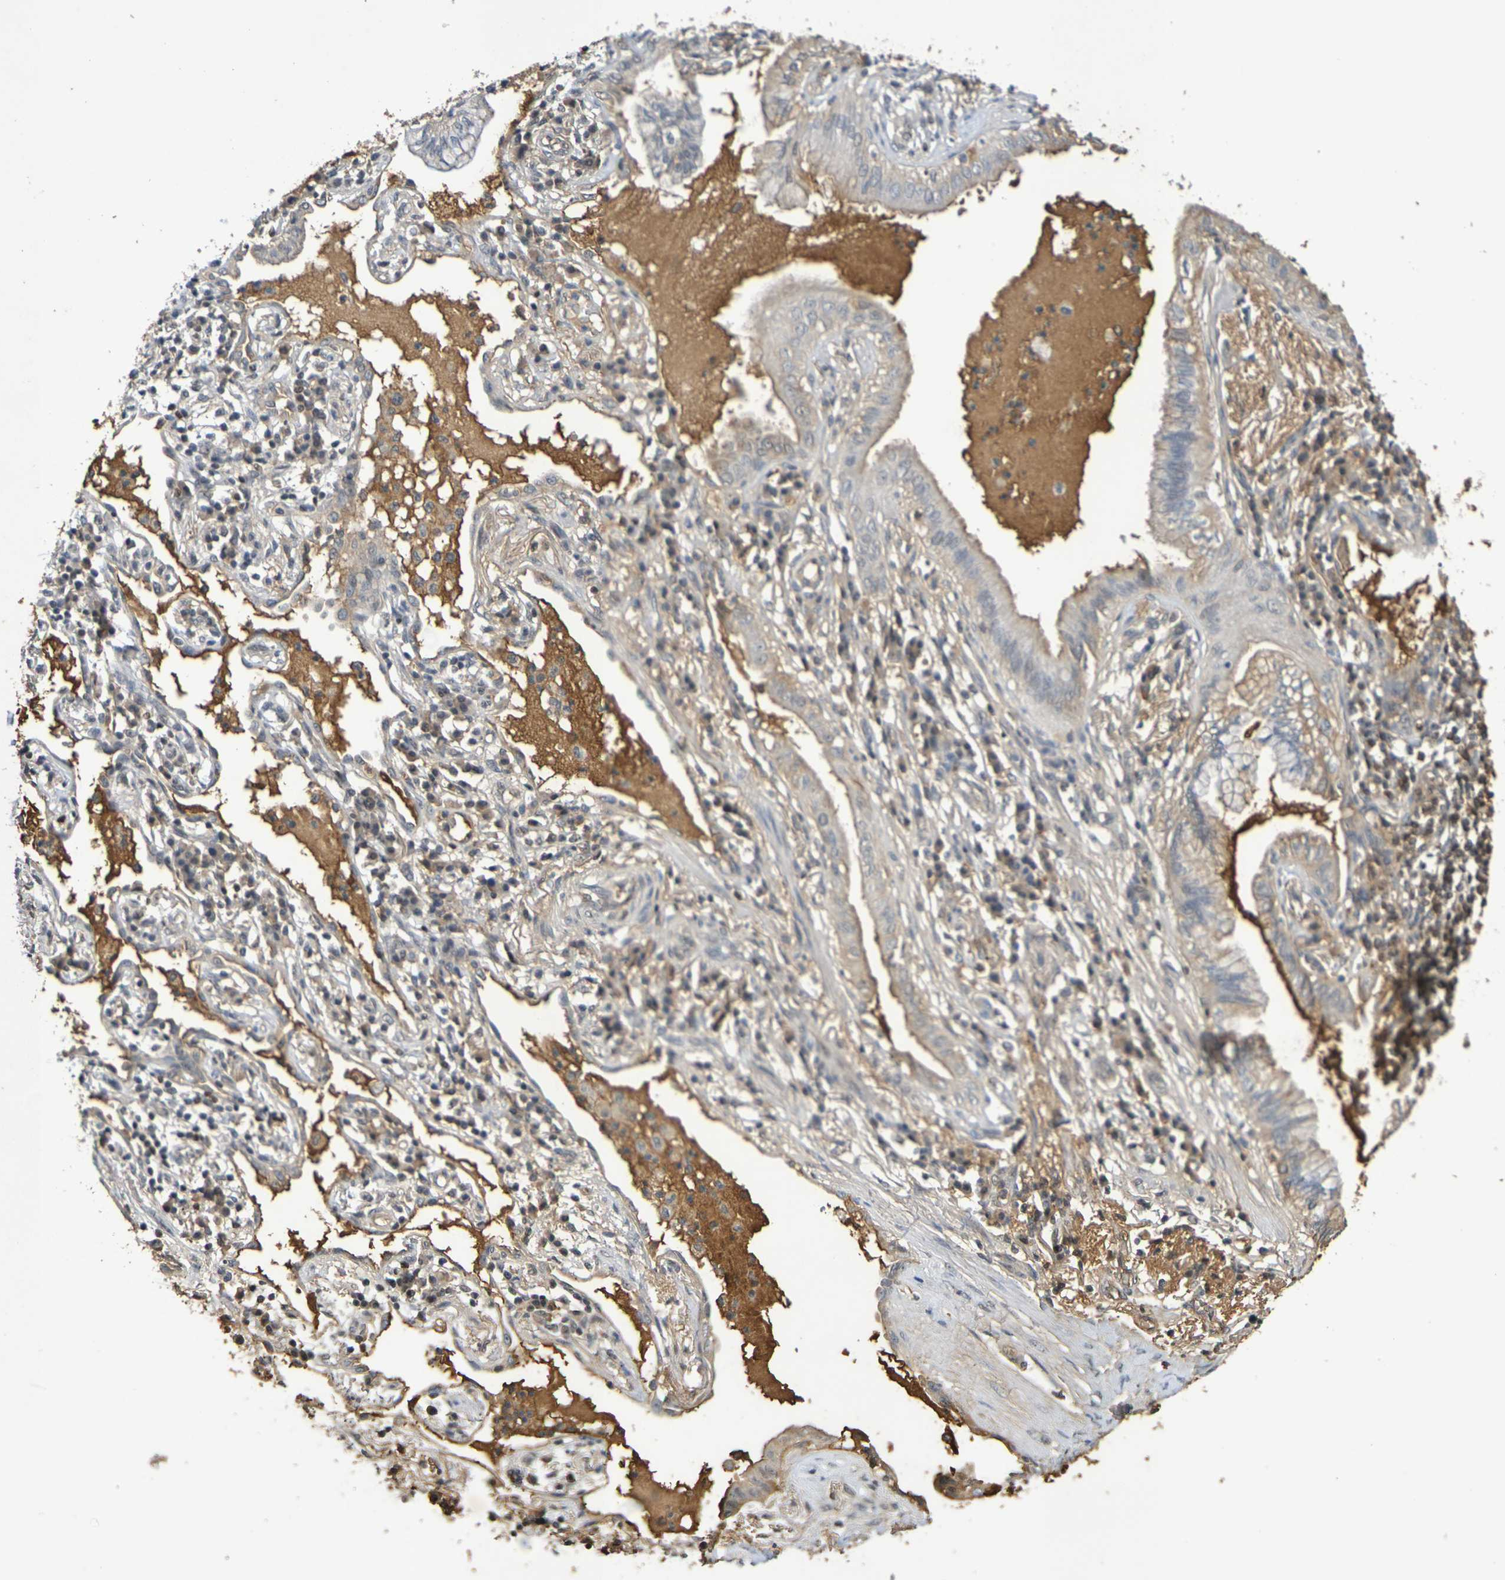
{"staining": {"intensity": "weak", "quantity": "25%-75%", "location": "cytoplasmic/membranous"}, "tissue": "lung cancer", "cell_type": "Tumor cells", "image_type": "cancer", "snomed": [{"axis": "morphology", "description": "Adenocarcinoma, NOS"}, {"axis": "topography", "description": "Lung"}], "caption": "This photomicrograph reveals IHC staining of adenocarcinoma (lung), with low weak cytoplasmic/membranous staining in approximately 25%-75% of tumor cells.", "gene": "TERF2", "patient": {"sex": "female", "age": 70}}